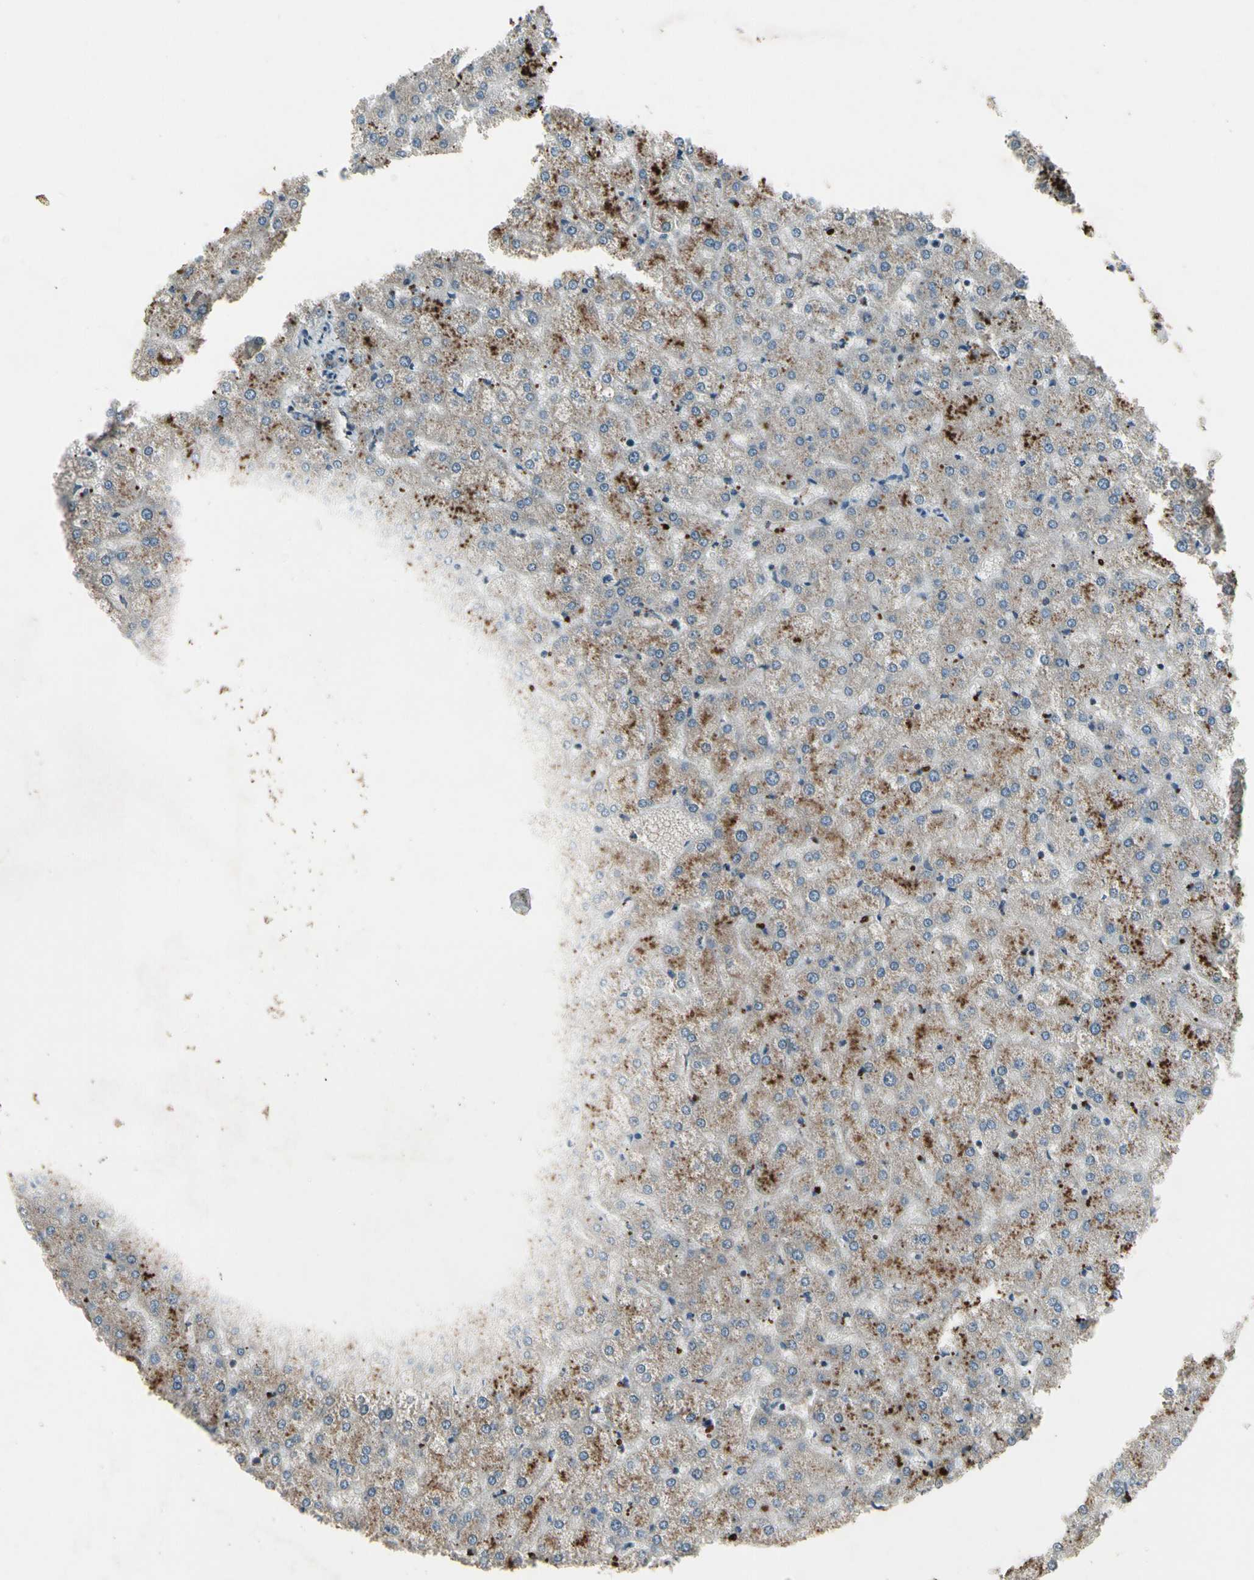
{"staining": {"intensity": "moderate", "quantity": "25%-75%", "location": "cytoplasmic/membranous"}, "tissue": "liver", "cell_type": "Cholangiocytes", "image_type": "normal", "snomed": [{"axis": "morphology", "description": "Normal tissue, NOS"}, {"axis": "topography", "description": "Liver"}], "caption": "Immunohistochemistry (IHC) micrograph of normal liver stained for a protein (brown), which reveals medium levels of moderate cytoplasmic/membranous expression in approximately 25%-75% of cholangiocytes.", "gene": "NMI", "patient": {"sex": "female", "age": 32}}